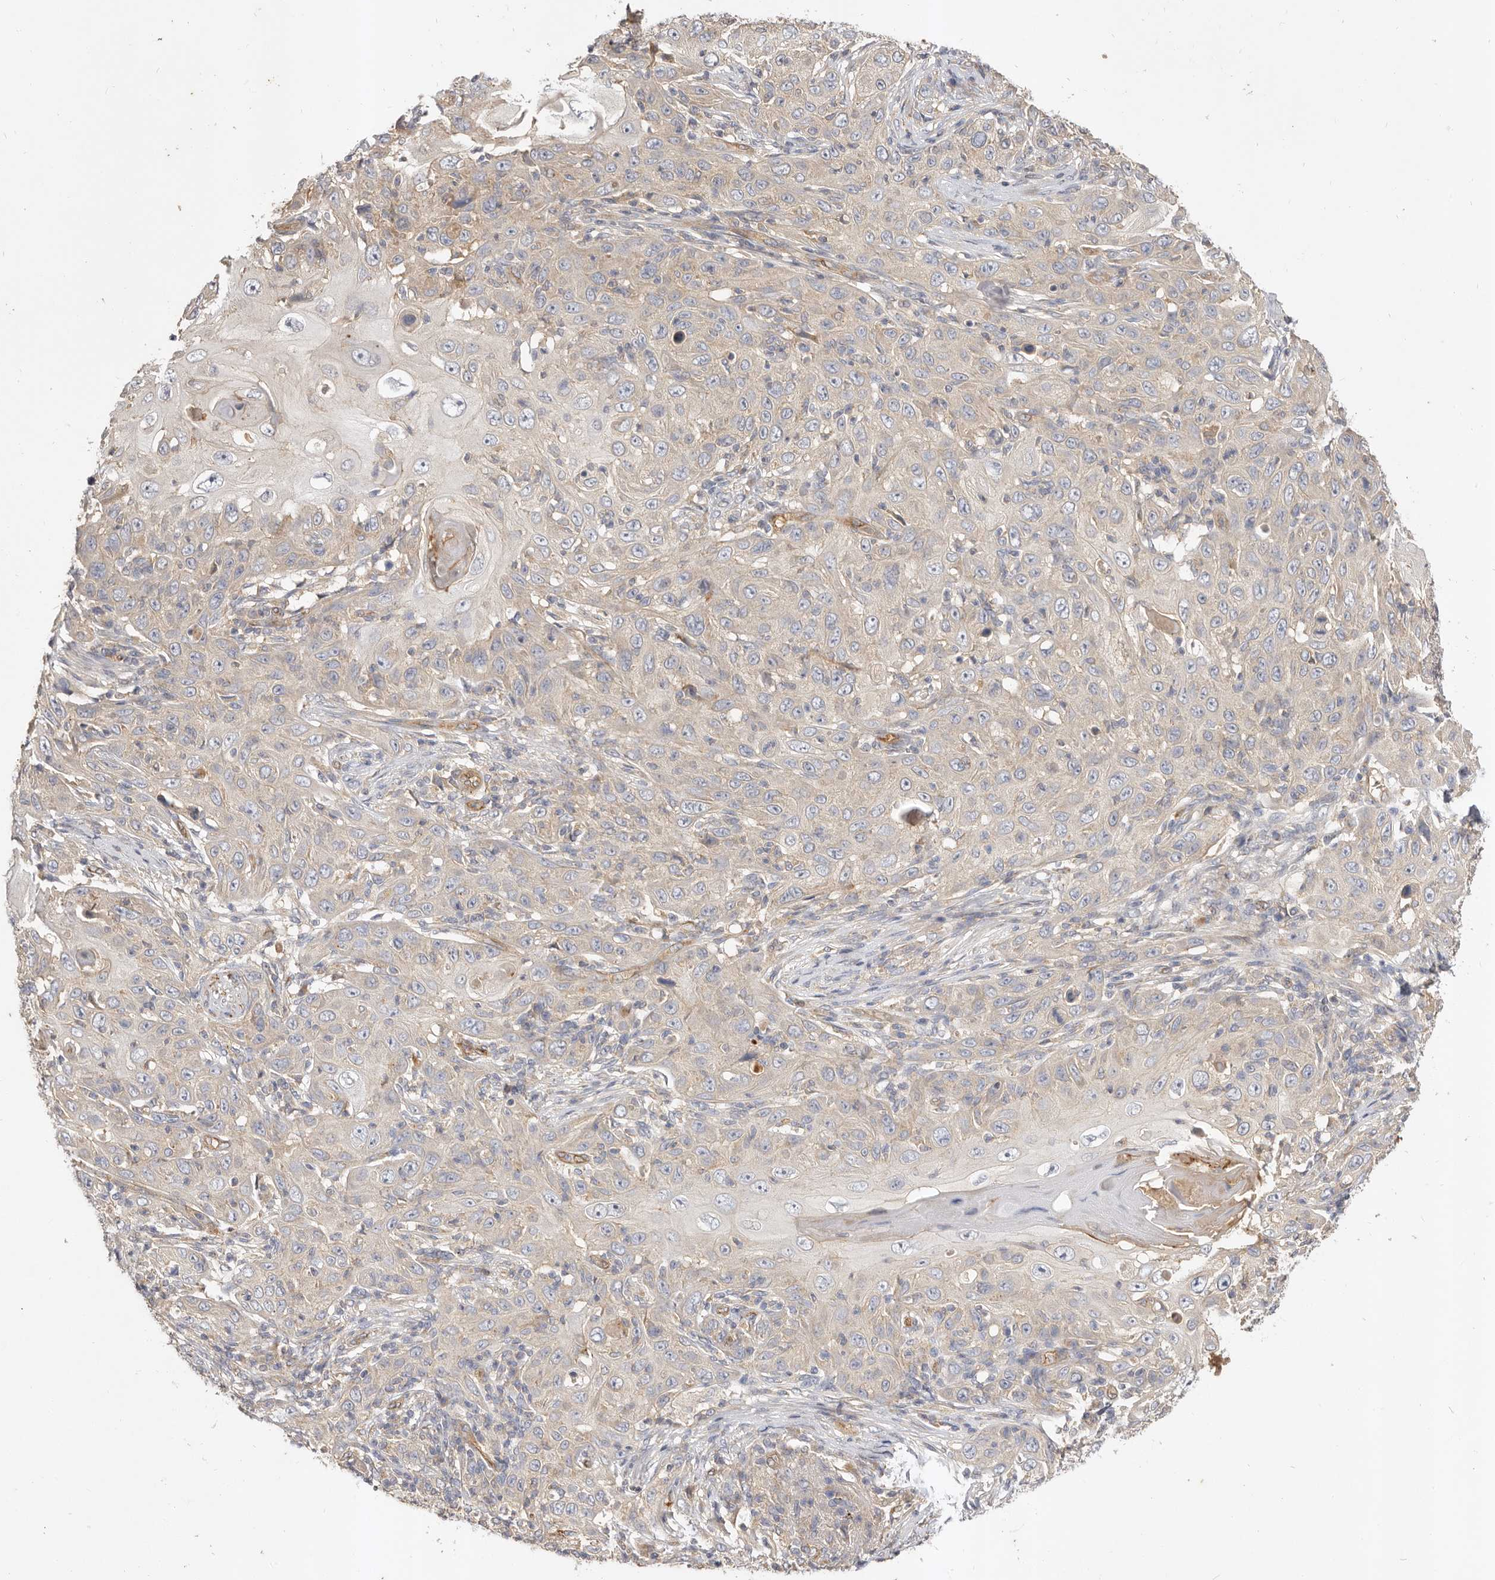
{"staining": {"intensity": "negative", "quantity": "none", "location": "none"}, "tissue": "skin cancer", "cell_type": "Tumor cells", "image_type": "cancer", "snomed": [{"axis": "morphology", "description": "Squamous cell carcinoma, NOS"}, {"axis": "topography", "description": "Skin"}], "caption": "Skin cancer (squamous cell carcinoma) was stained to show a protein in brown. There is no significant expression in tumor cells.", "gene": "ADAMTS9", "patient": {"sex": "female", "age": 88}}